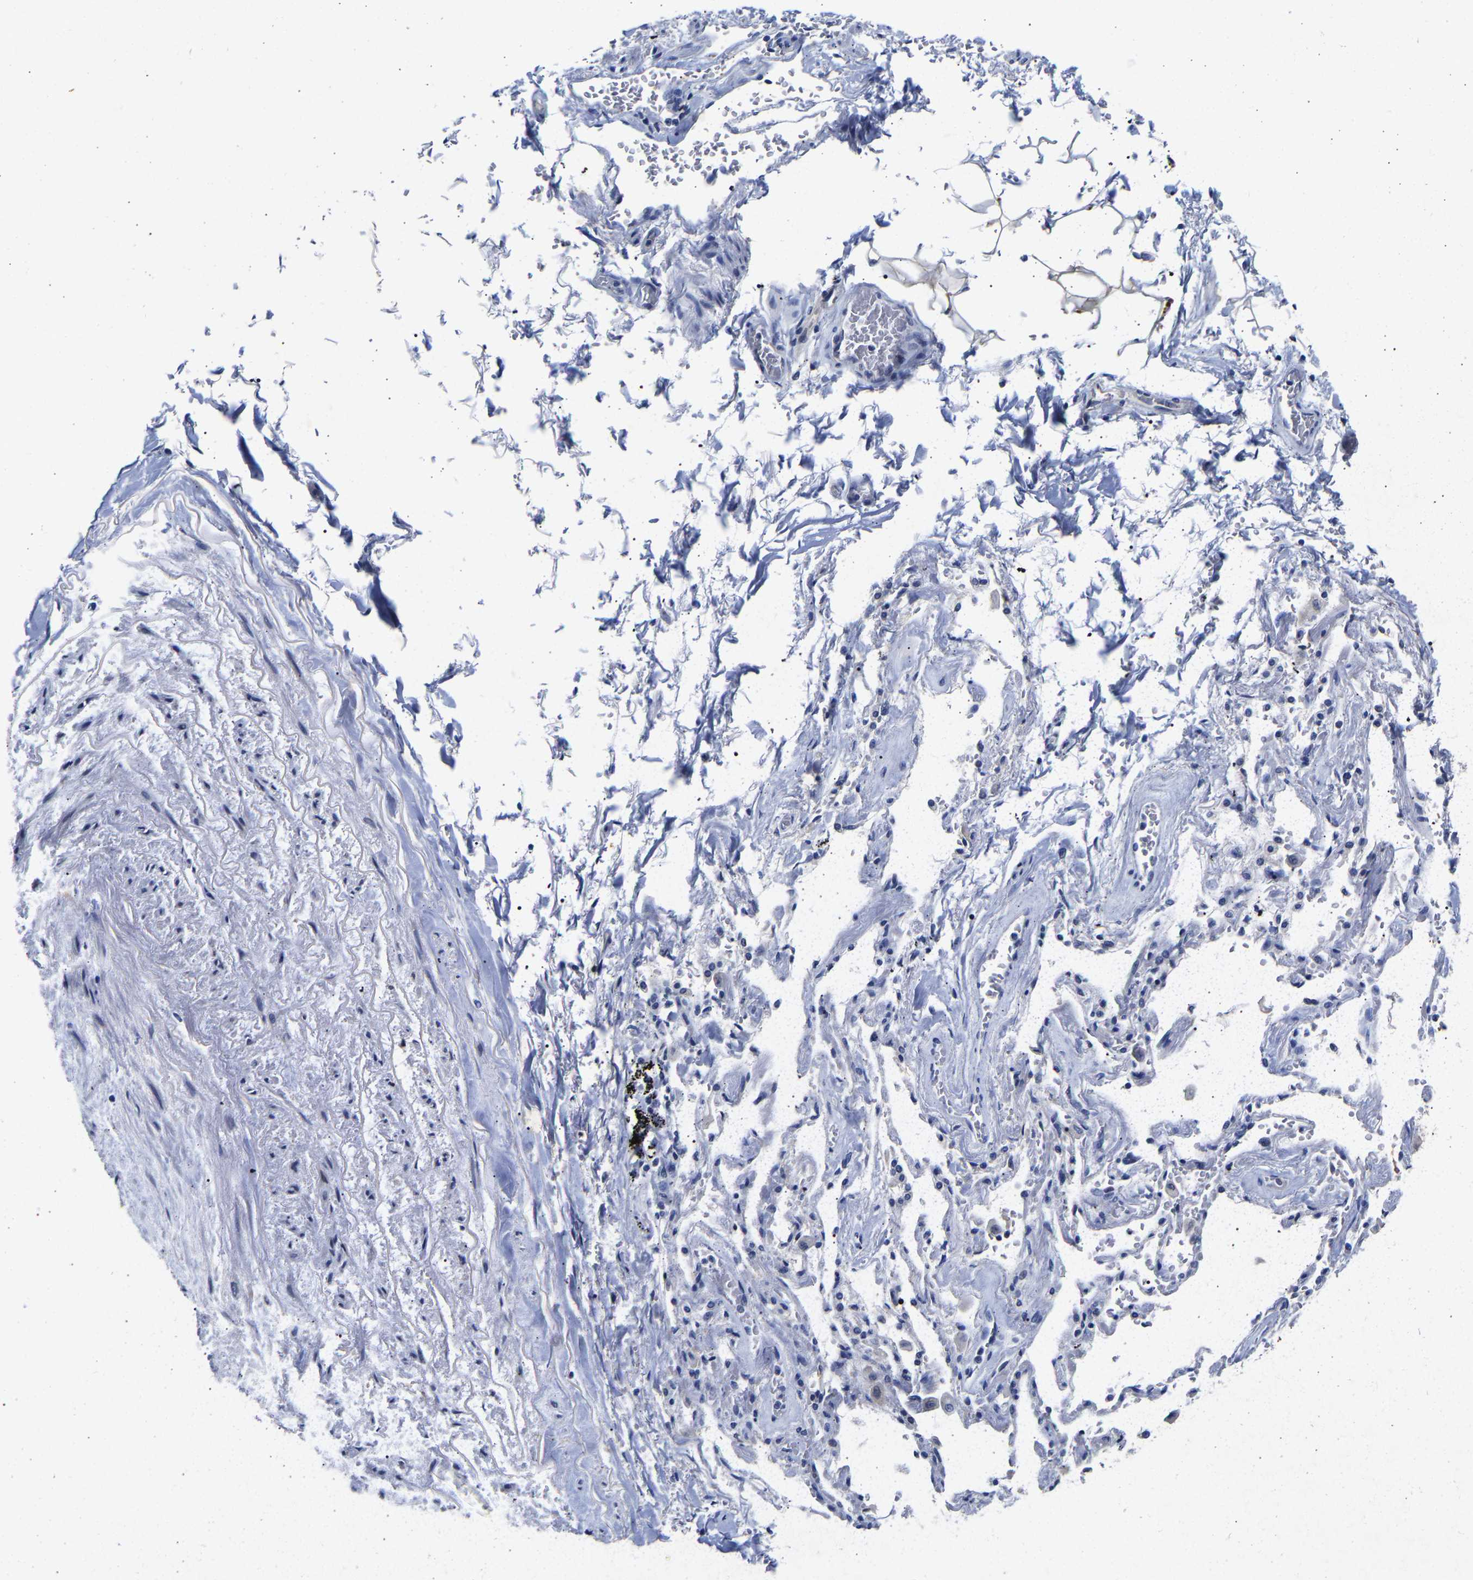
{"staining": {"intensity": "negative", "quantity": "none", "location": "none"}, "tissue": "adipose tissue", "cell_type": "Adipocytes", "image_type": "normal", "snomed": [{"axis": "morphology", "description": "Normal tissue, NOS"}, {"axis": "topography", "description": "Cartilage tissue"}, {"axis": "topography", "description": "Lung"}], "caption": "The photomicrograph shows no staining of adipocytes in benign adipose tissue. Nuclei are stained in blue.", "gene": "CCDC6", "patient": {"sex": "female", "age": 77}}